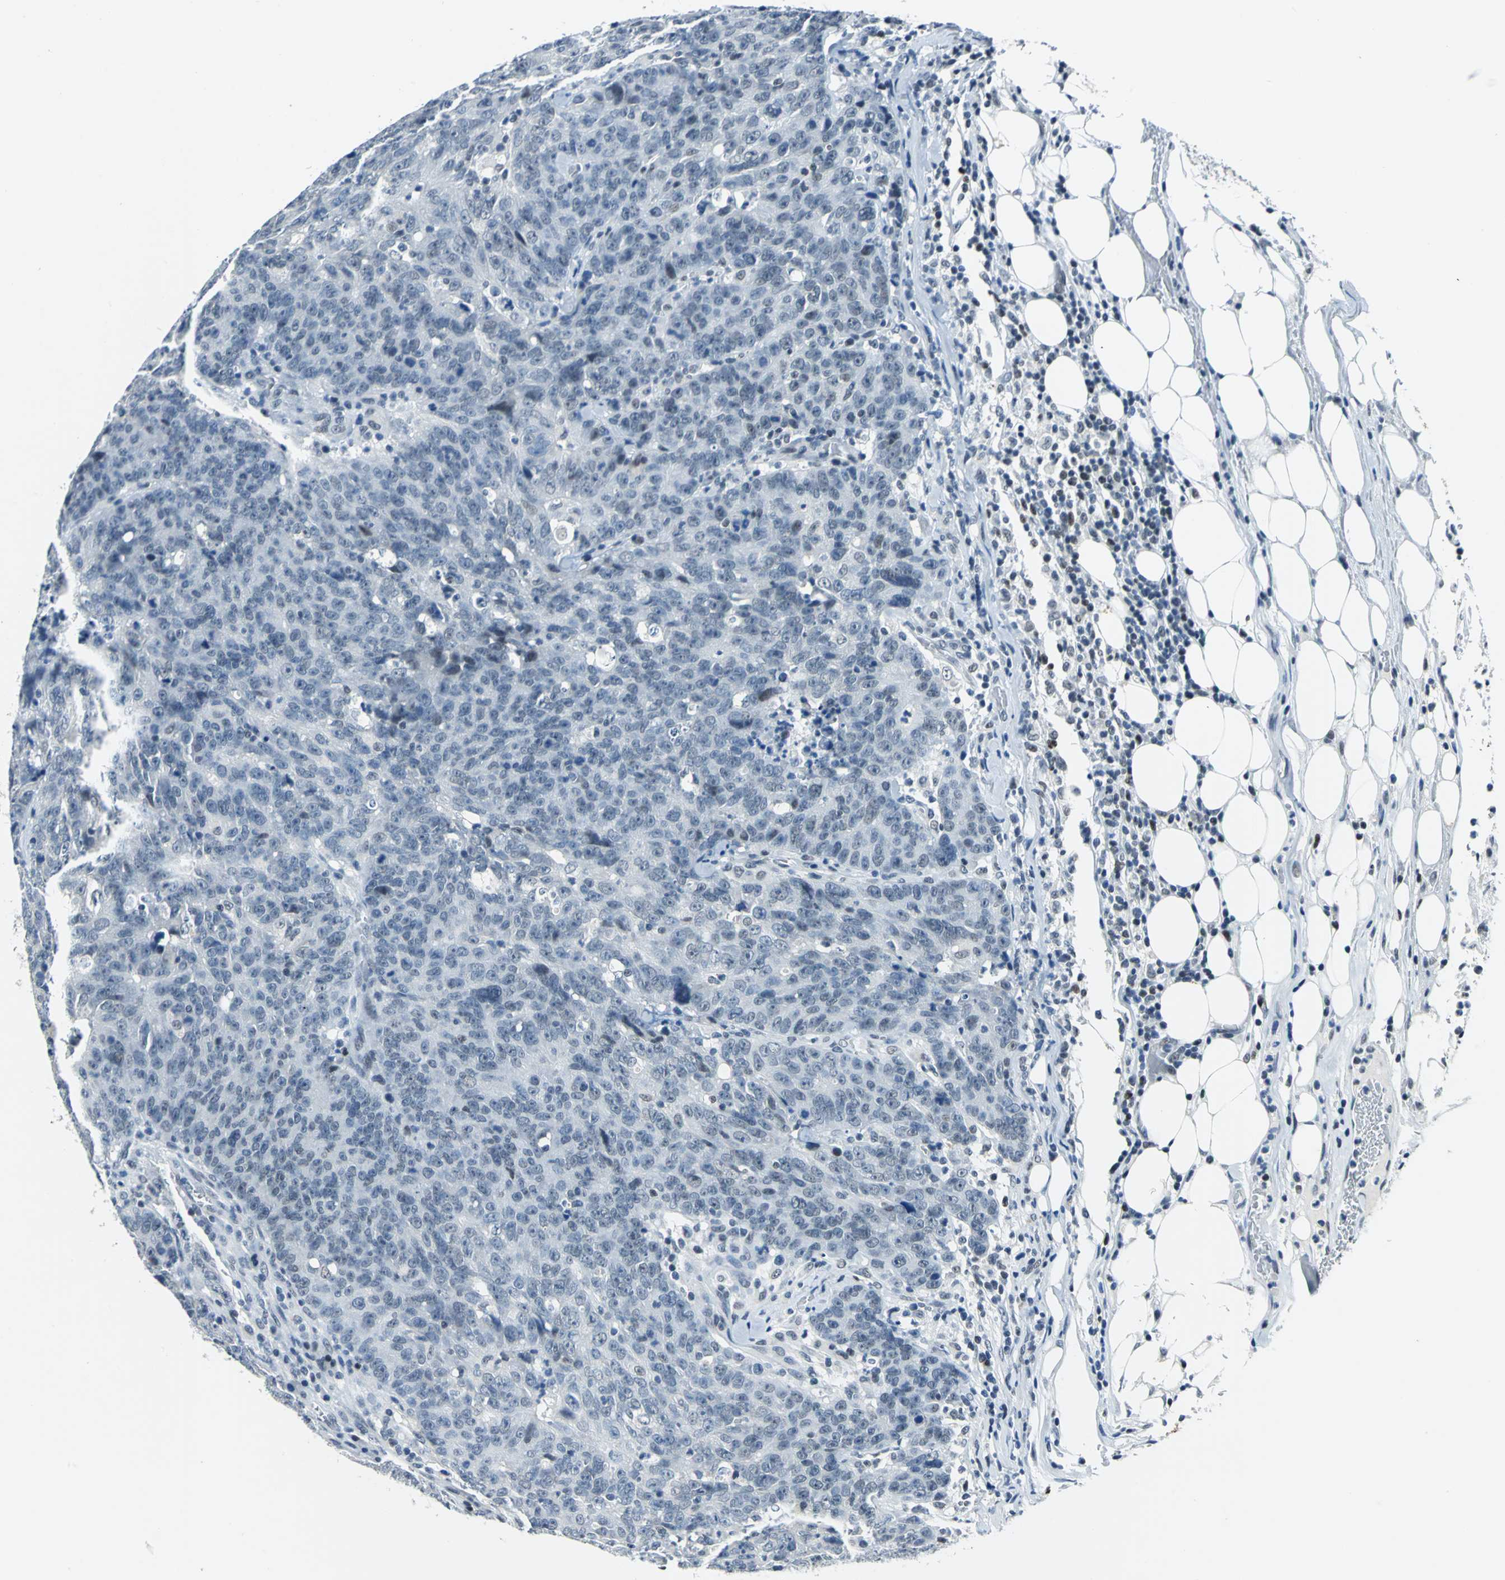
{"staining": {"intensity": "negative", "quantity": "none", "location": "none"}, "tissue": "colorectal cancer", "cell_type": "Tumor cells", "image_type": "cancer", "snomed": [{"axis": "morphology", "description": "Adenocarcinoma, NOS"}, {"axis": "topography", "description": "Colon"}], "caption": "This is an IHC micrograph of colorectal cancer (adenocarcinoma). There is no positivity in tumor cells.", "gene": "RAD17", "patient": {"sex": "female", "age": 53}}